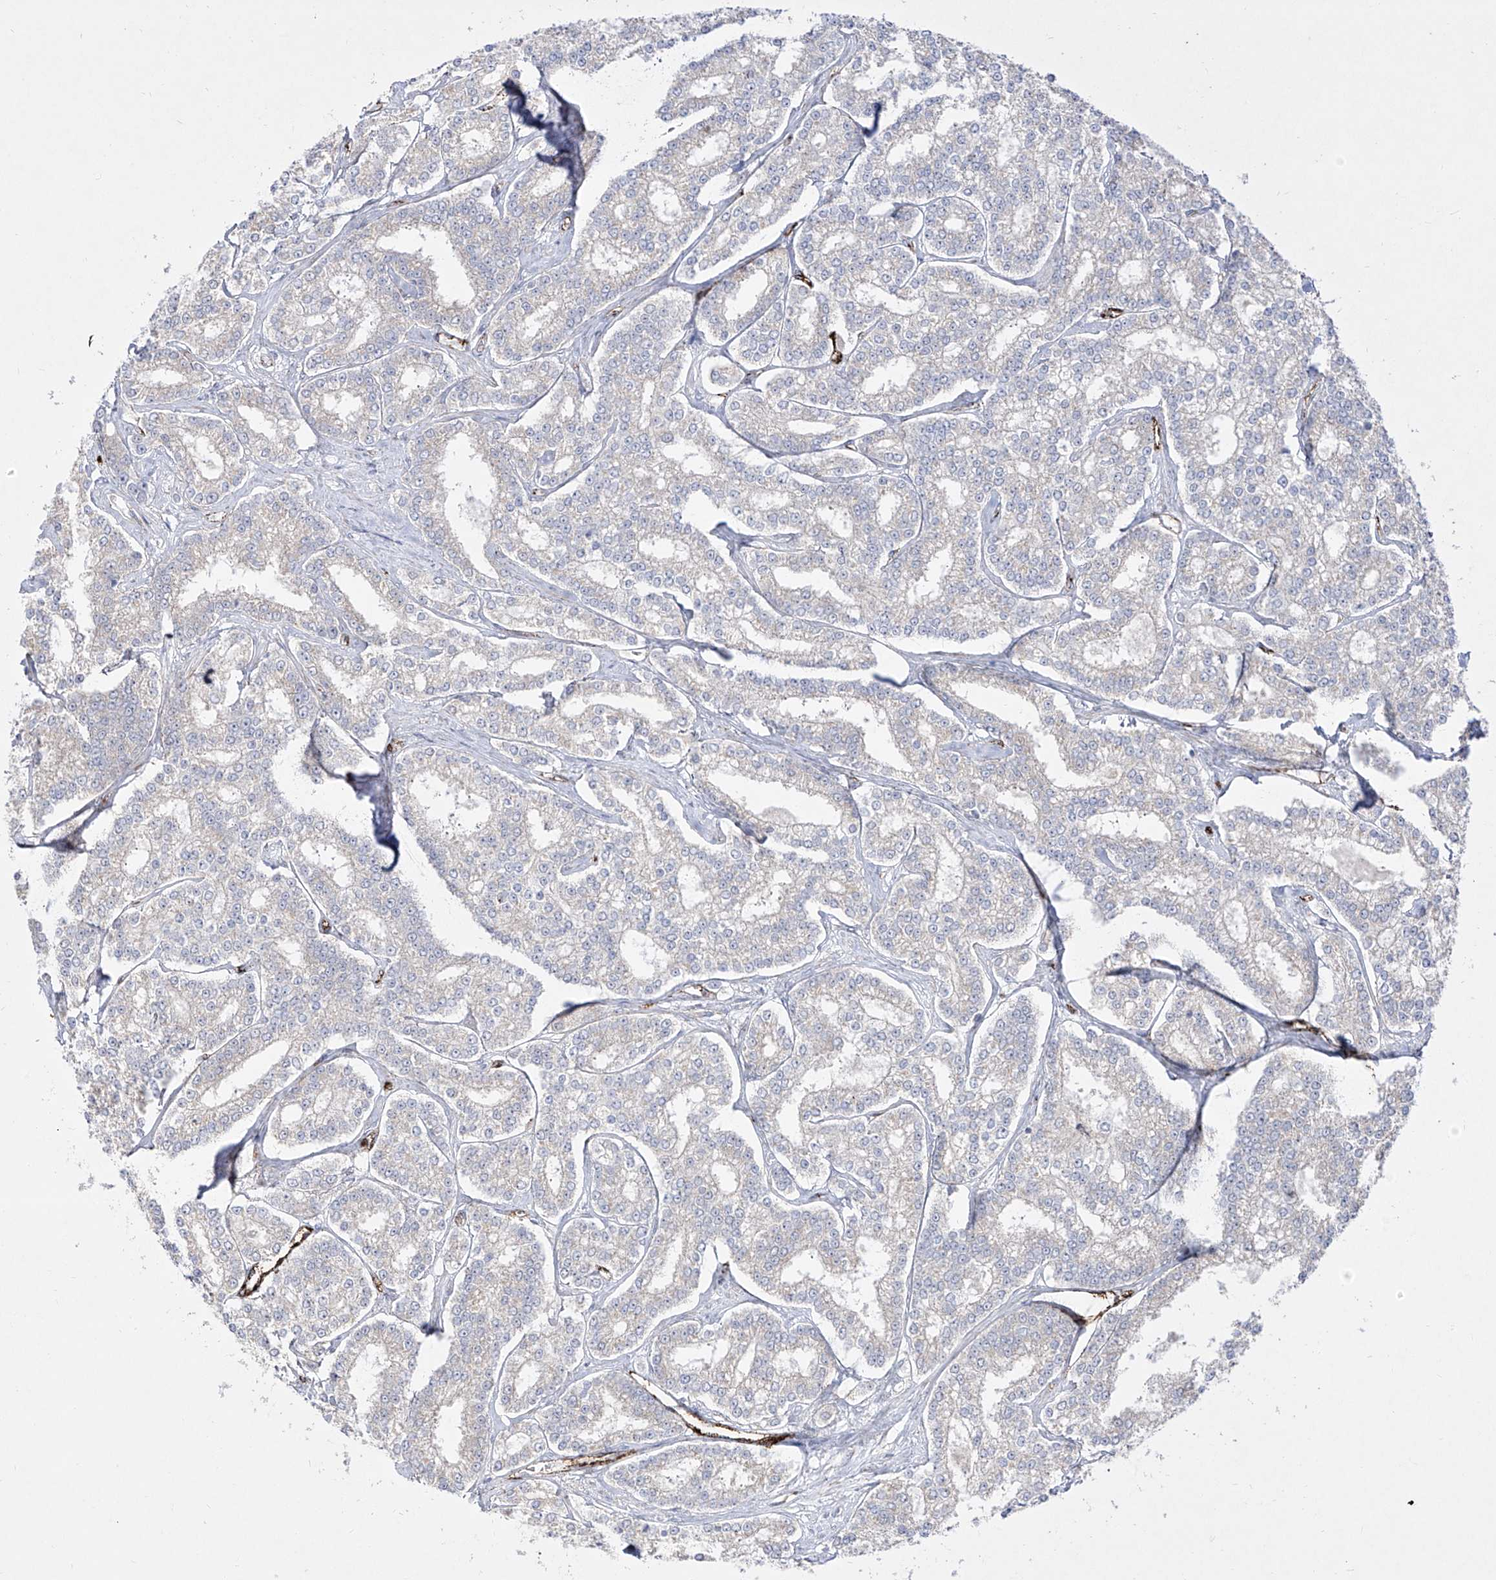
{"staining": {"intensity": "negative", "quantity": "none", "location": "none"}, "tissue": "prostate cancer", "cell_type": "Tumor cells", "image_type": "cancer", "snomed": [{"axis": "morphology", "description": "Normal tissue, NOS"}, {"axis": "morphology", "description": "Adenocarcinoma, High grade"}, {"axis": "topography", "description": "Prostate"}], "caption": "Prostate high-grade adenocarcinoma was stained to show a protein in brown. There is no significant positivity in tumor cells.", "gene": "ZGRF1", "patient": {"sex": "male", "age": 83}}